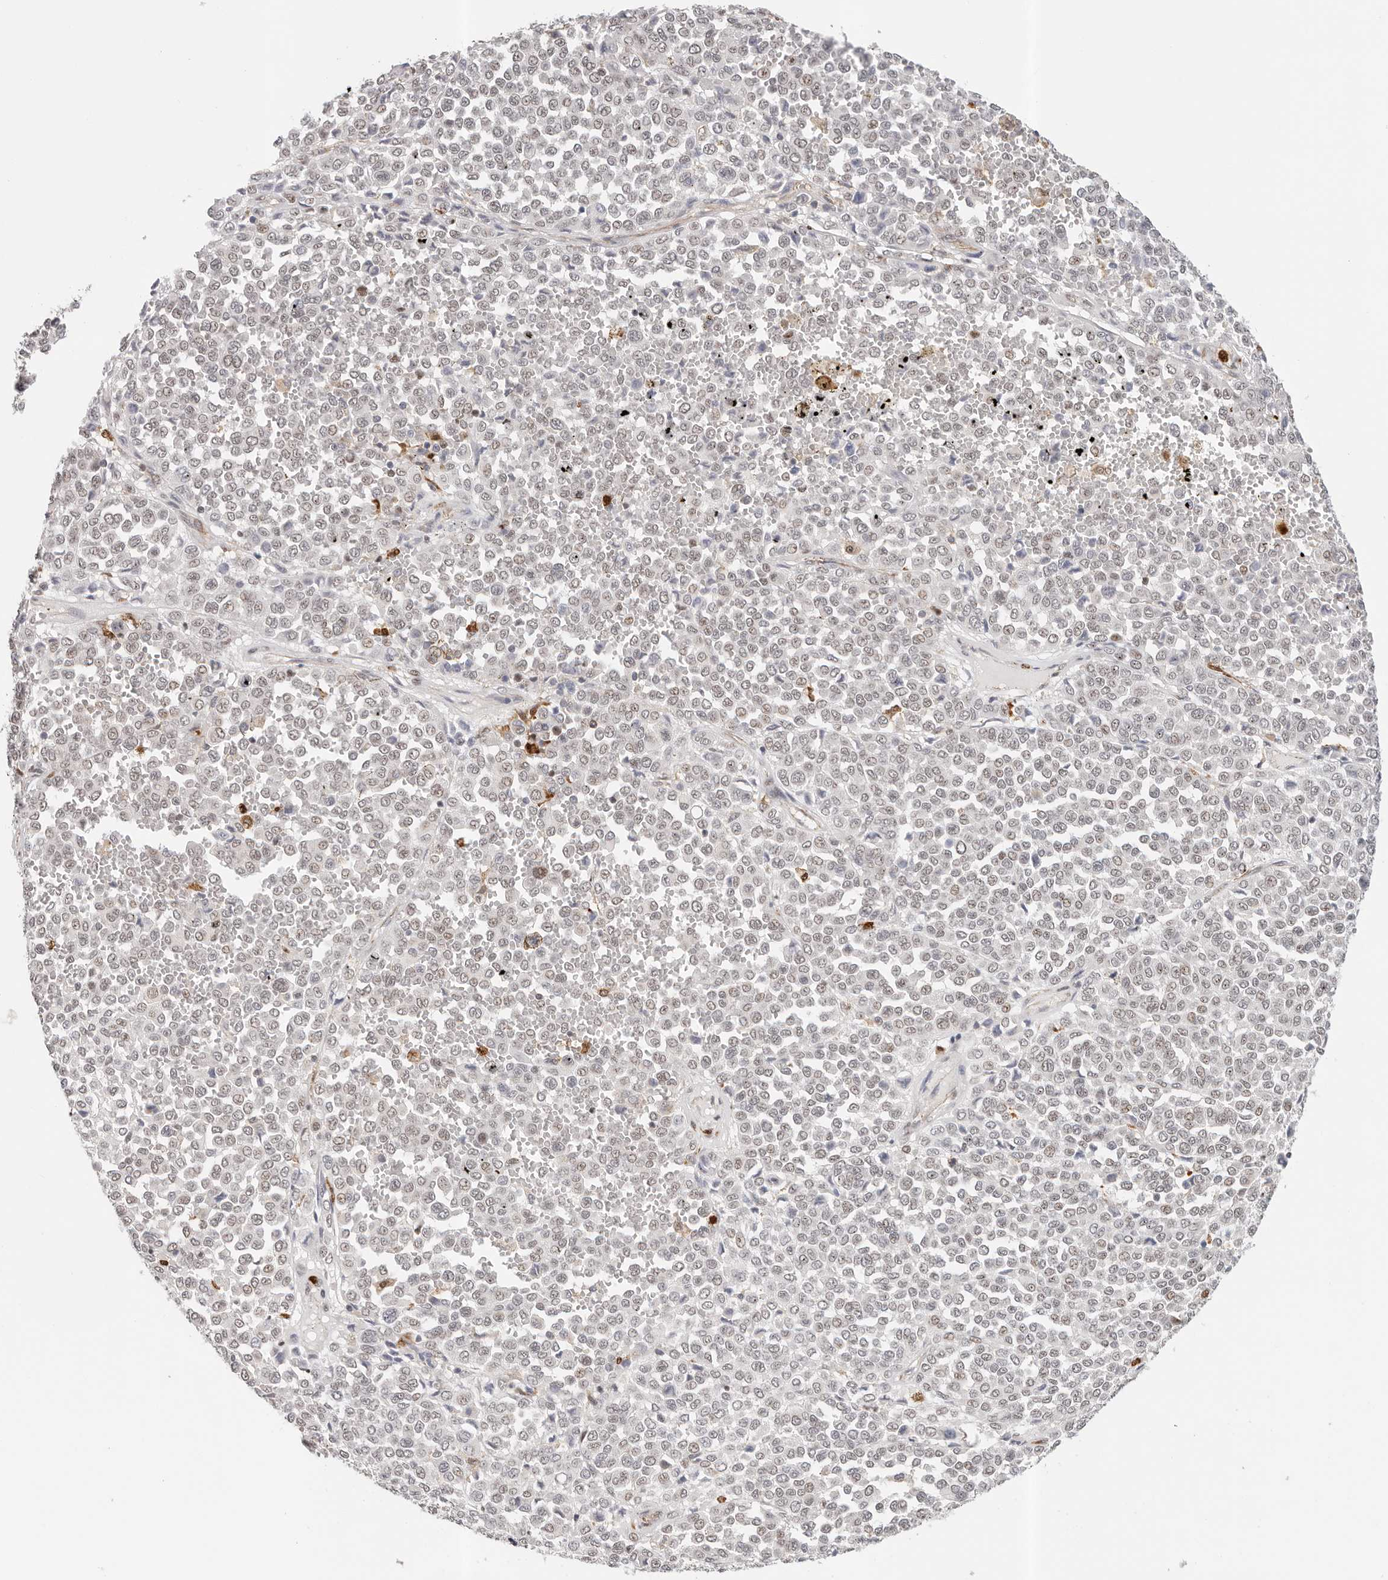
{"staining": {"intensity": "negative", "quantity": "none", "location": "none"}, "tissue": "melanoma", "cell_type": "Tumor cells", "image_type": "cancer", "snomed": [{"axis": "morphology", "description": "Malignant melanoma, Metastatic site"}, {"axis": "topography", "description": "Pancreas"}], "caption": "High power microscopy image of an immunohistochemistry (IHC) photomicrograph of melanoma, revealing no significant positivity in tumor cells.", "gene": "AFDN", "patient": {"sex": "female", "age": 30}}